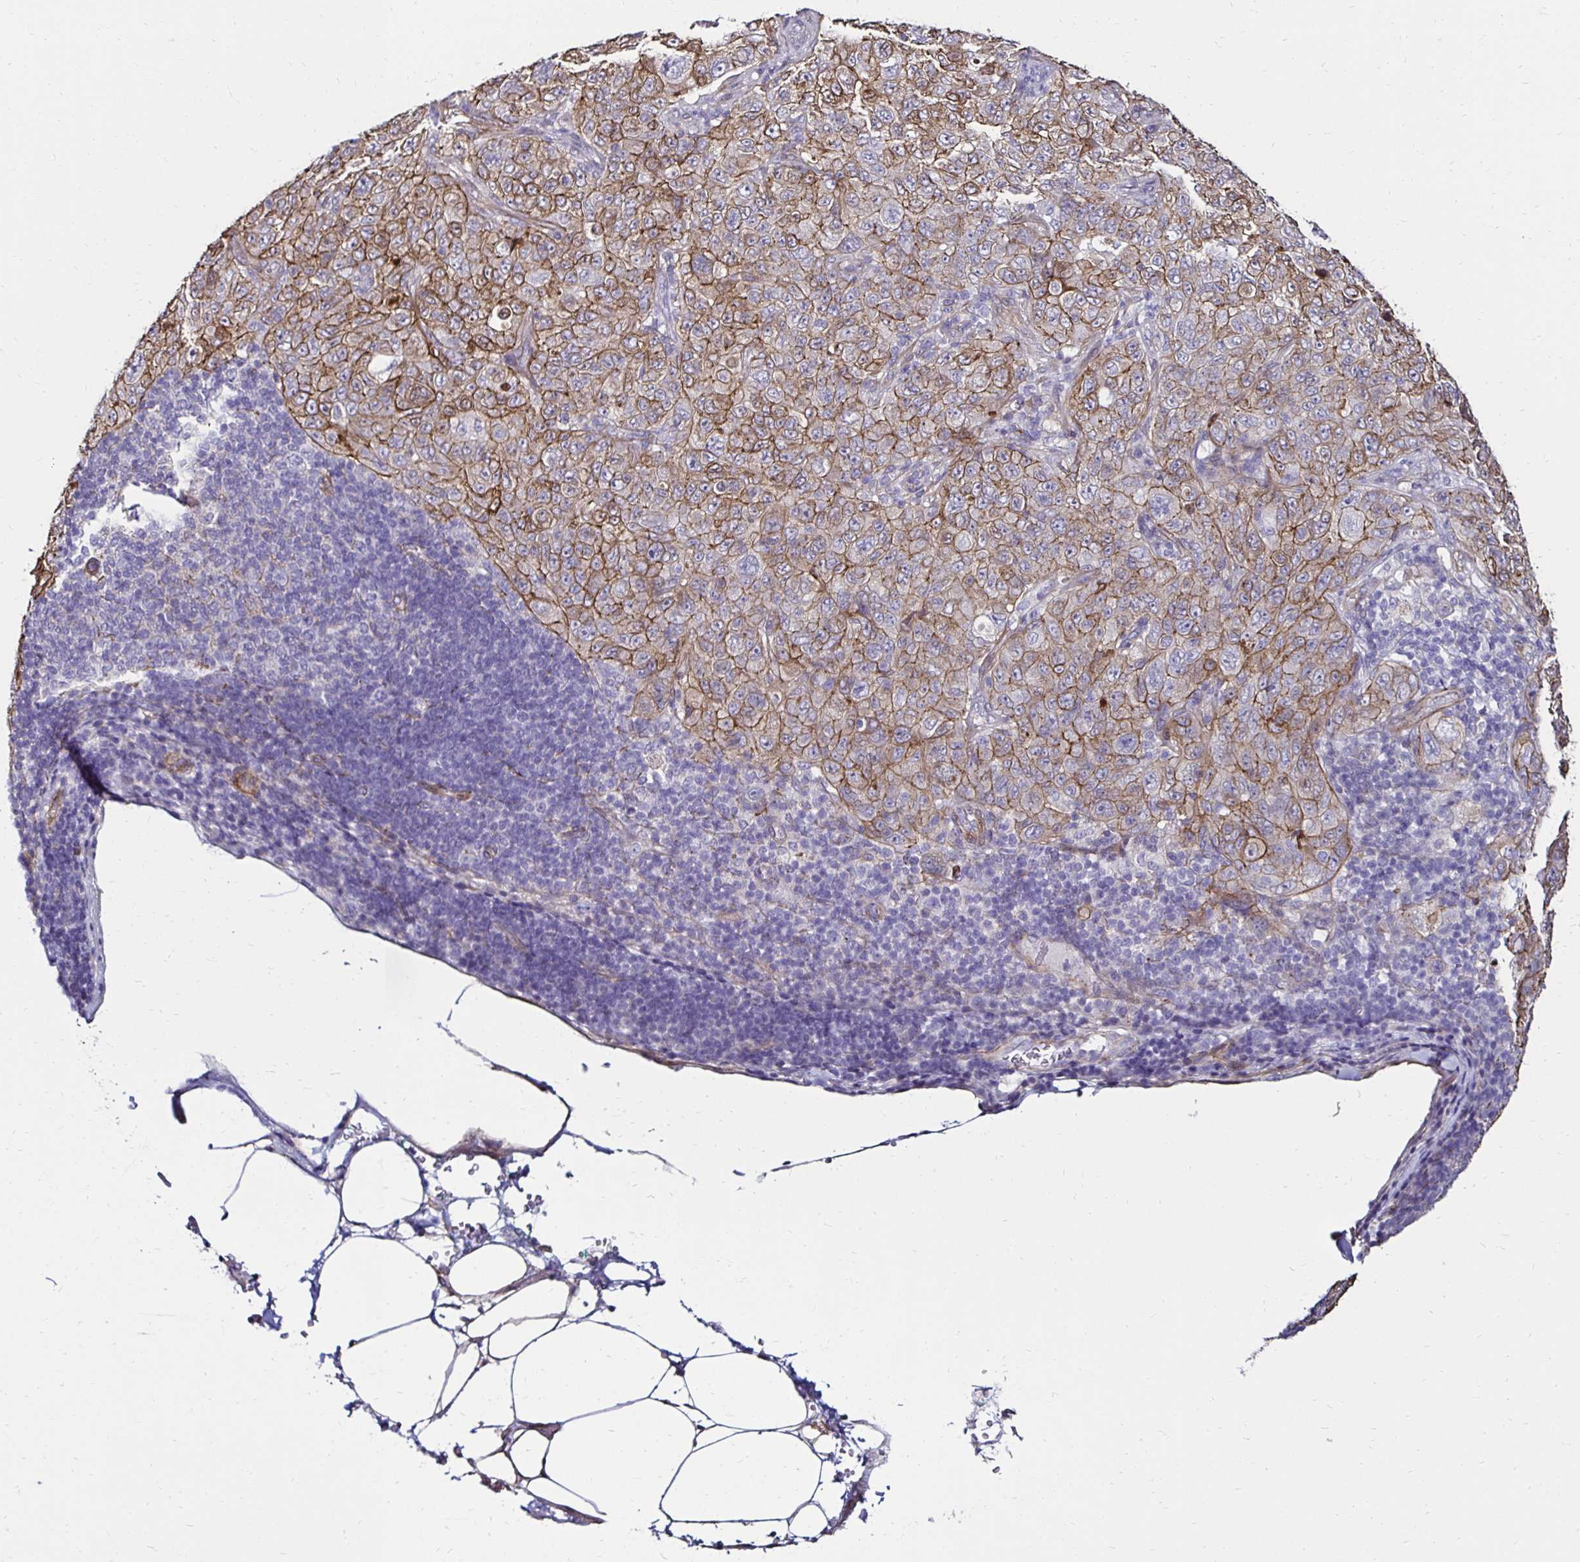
{"staining": {"intensity": "moderate", "quantity": ">75%", "location": "cytoplasmic/membranous"}, "tissue": "pancreatic cancer", "cell_type": "Tumor cells", "image_type": "cancer", "snomed": [{"axis": "morphology", "description": "Adenocarcinoma, NOS"}, {"axis": "topography", "description": "Pancreas"}], "caption": "Moderate cytoplasmic/membranous positivity for a protein is seen in about >75% of tumor cells of pancreatic cancer using immunohistochemistry.", "gene": "ITGB1", "patient": {"sex": "male", "age": 68}}